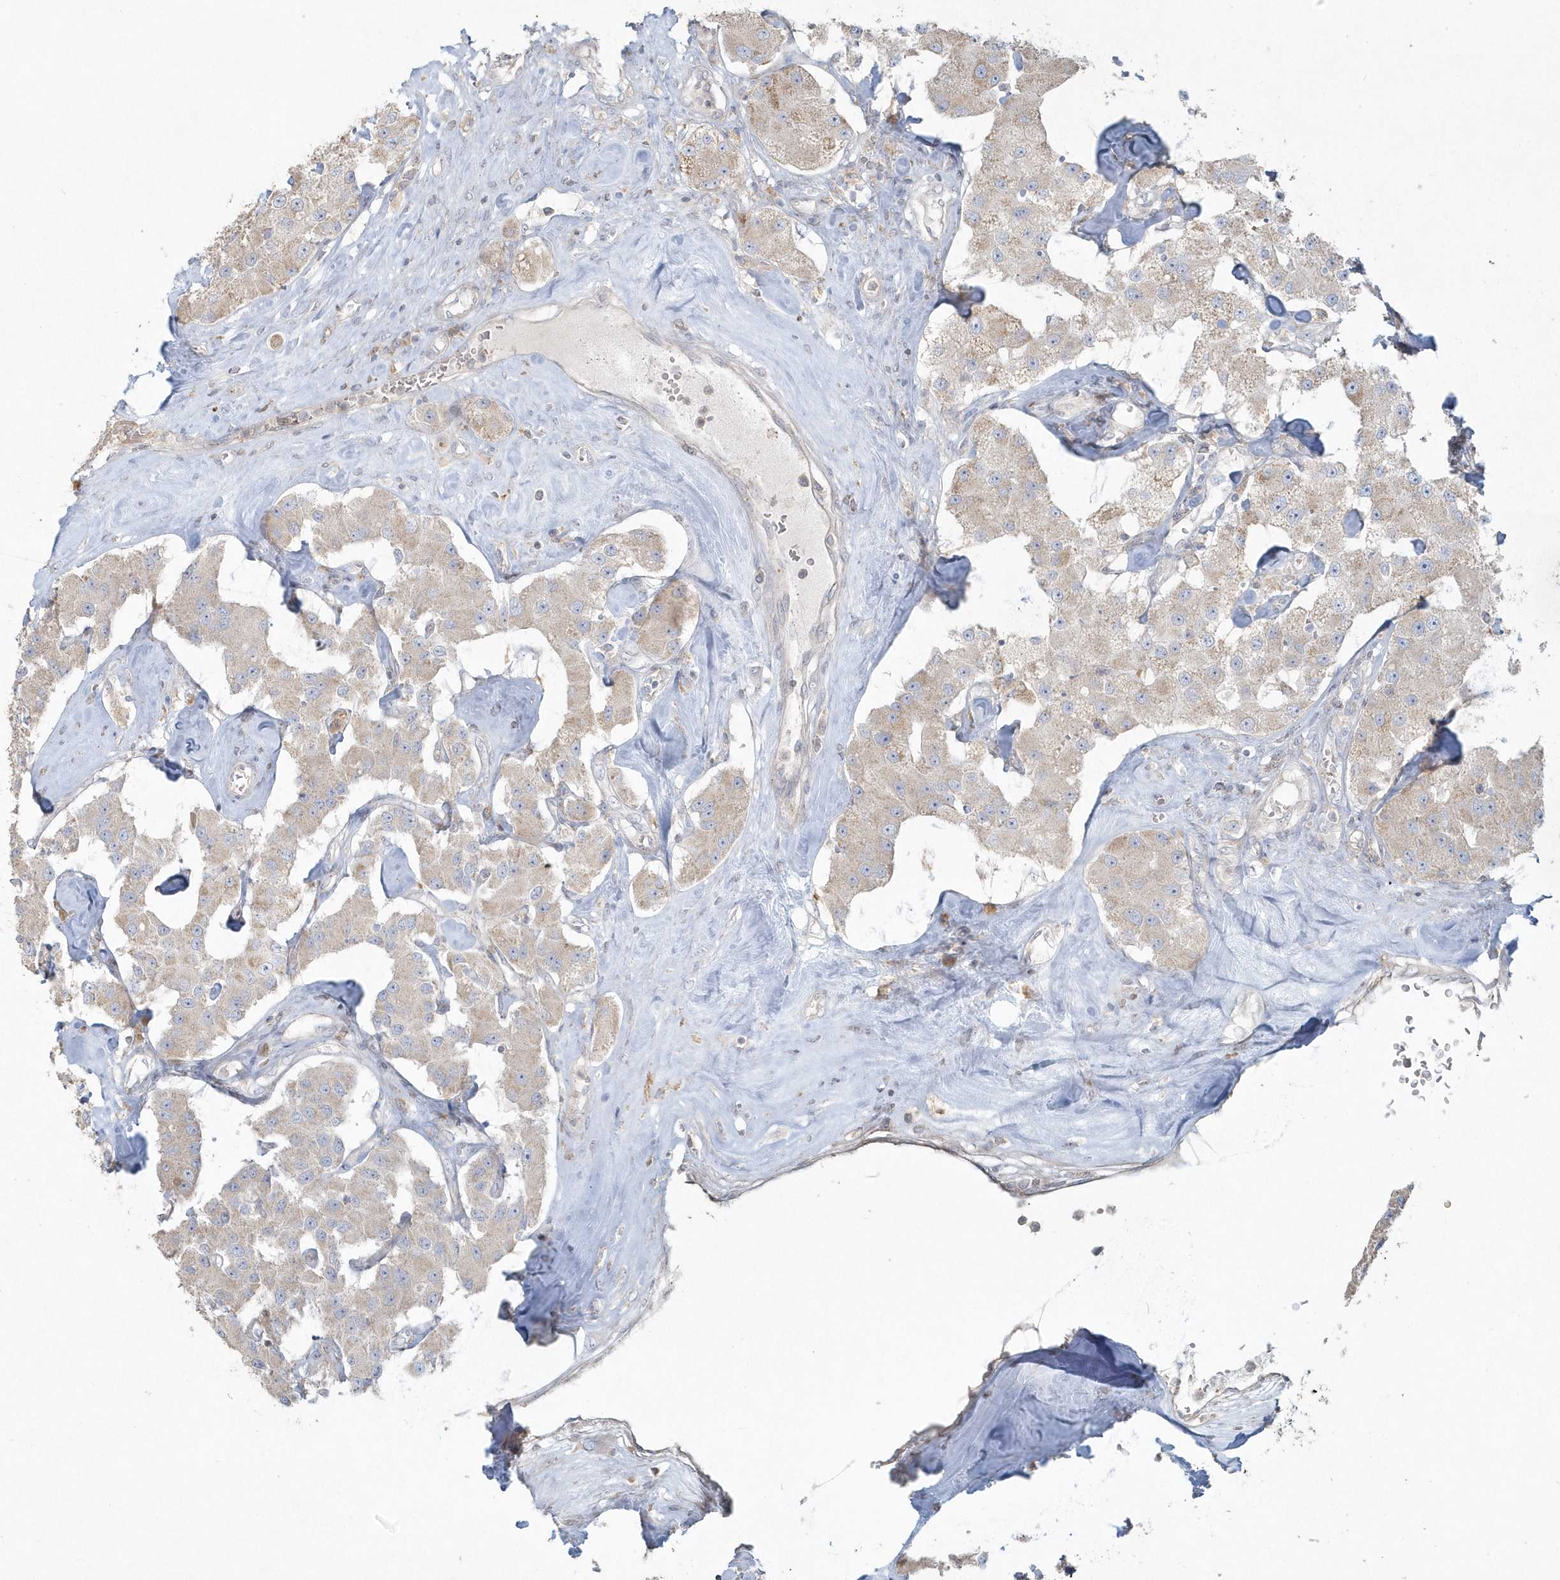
{"staining": {"intensity": "weak", "quantity": "25%-75%", "location": "cytoplasmic/membranous"}, "tissue": "carcinoid", "cell_type": "Tumor cells", "image_type": "cancer", "snomed": [{"axis": "morphology", "description": "Carcinoid, malignant, NOS"}, {"axis": "topography", "description": "Pancreas"}], "caption": "Immunohistochemistry (IHC) of malignant carcinoid demonstrates low levels of weak cytoplasmic/membranous positivity in approximately 25%-75% of tumor cells.", "gene": "BLTP3A", "patient": {"sex": "male", "age": 41}}